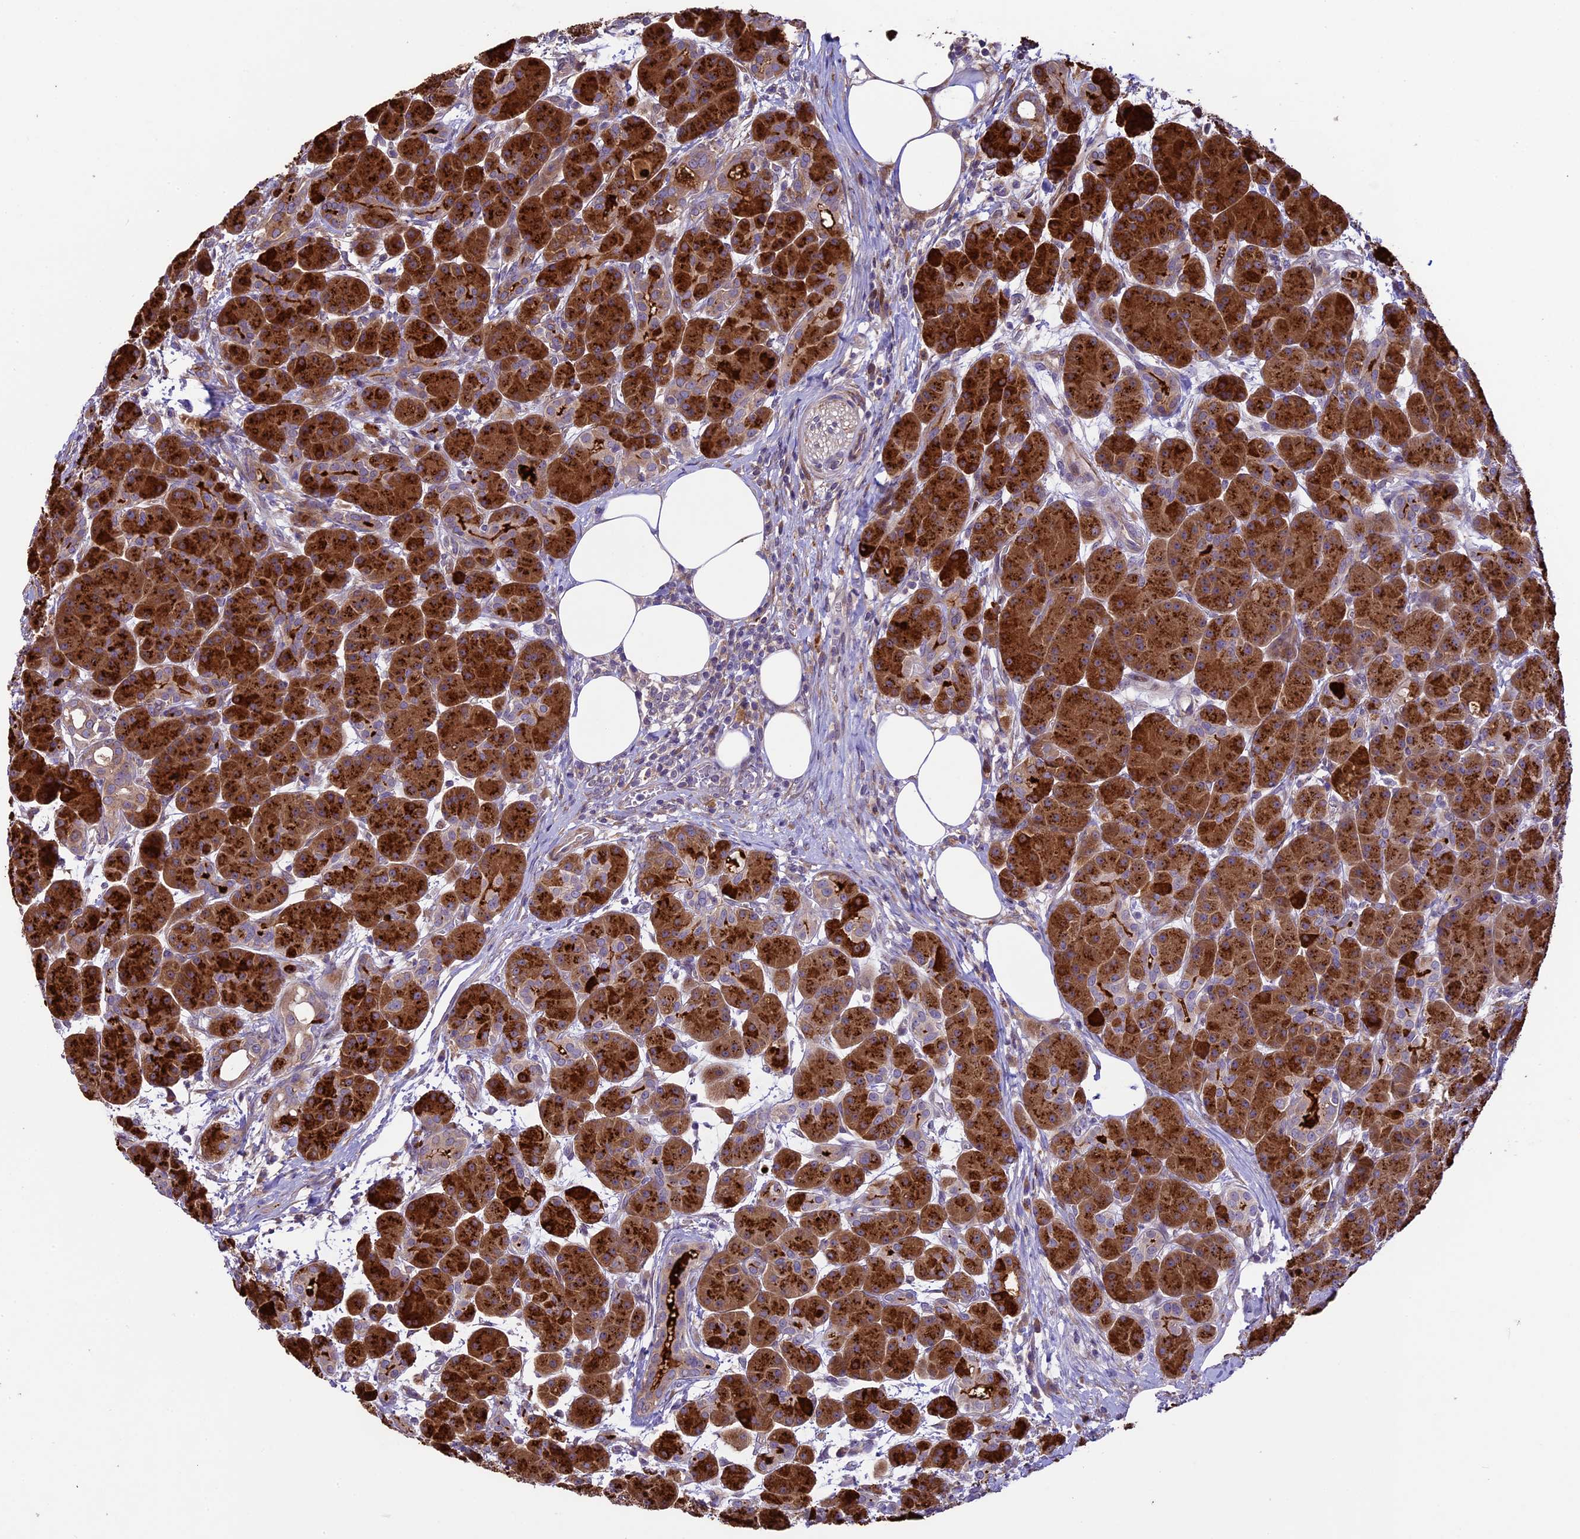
{"staining": {"intensity": "strong", "quantity": ">75%", "location": "cytoplasmic/membranous"}, "tissue": "pancreas", "cell_type": "Exocrine glandular cells", "image_type": "normal", "snomed": [{"axis": "morphology", "description": "Normal tissue, NOS"}, {"axis": "topography", "description": "Pancreas"}], "caption": "Immunohistochemistry image of unremarkable pancreas stained for a protein (brown), which displays high levels of strong cytoplasmic/membranous expression in about >75% of exocrine glandular cells.", "gene": "SPIRE1", "patient": {"sex": "male", "age": 63}}